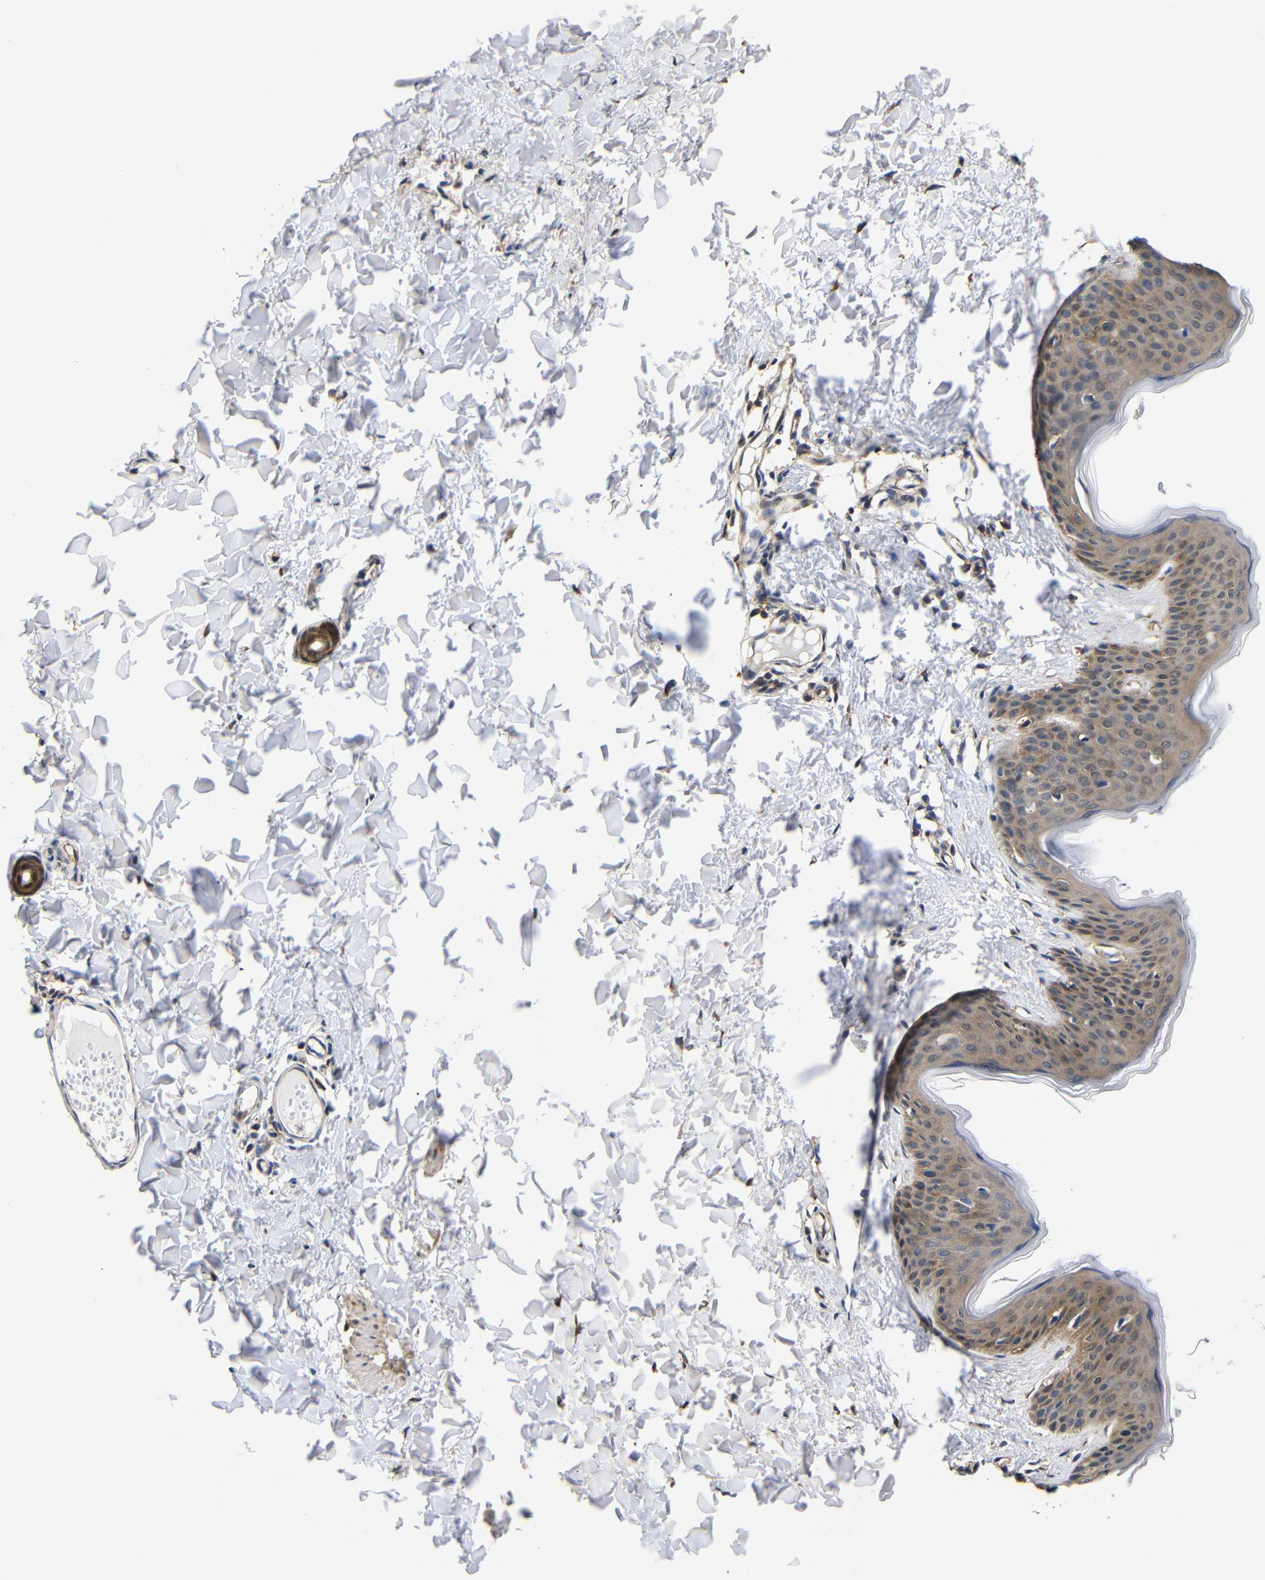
{"staining": {"intensity": "moderate", "quantity": "25%-75%", "location": "cytoplasmic/membranous"}, "tissue": "skin", "cell_type": "Fibroblasts", "image_type": "normal", "snomed": [{"axis": "morphology", "description": "Normal tissue, NOS"}, {"axis": "topography", "description": "Skin"}], "caption": "Immunohistochemical staining of benign human skin displays 25%-75% levels of moderate cytoplasmic/membranous protein expression in approximately 25%-75% of fibroblasts. The staining was performed using DAB (3,3'-diaminobenzidine), with brown indicating positive protein expression. Nuclei are stained blue with hematoxylin.", "gene": "LRRCC1", "patient": {"sex": "female", "age": 17}}